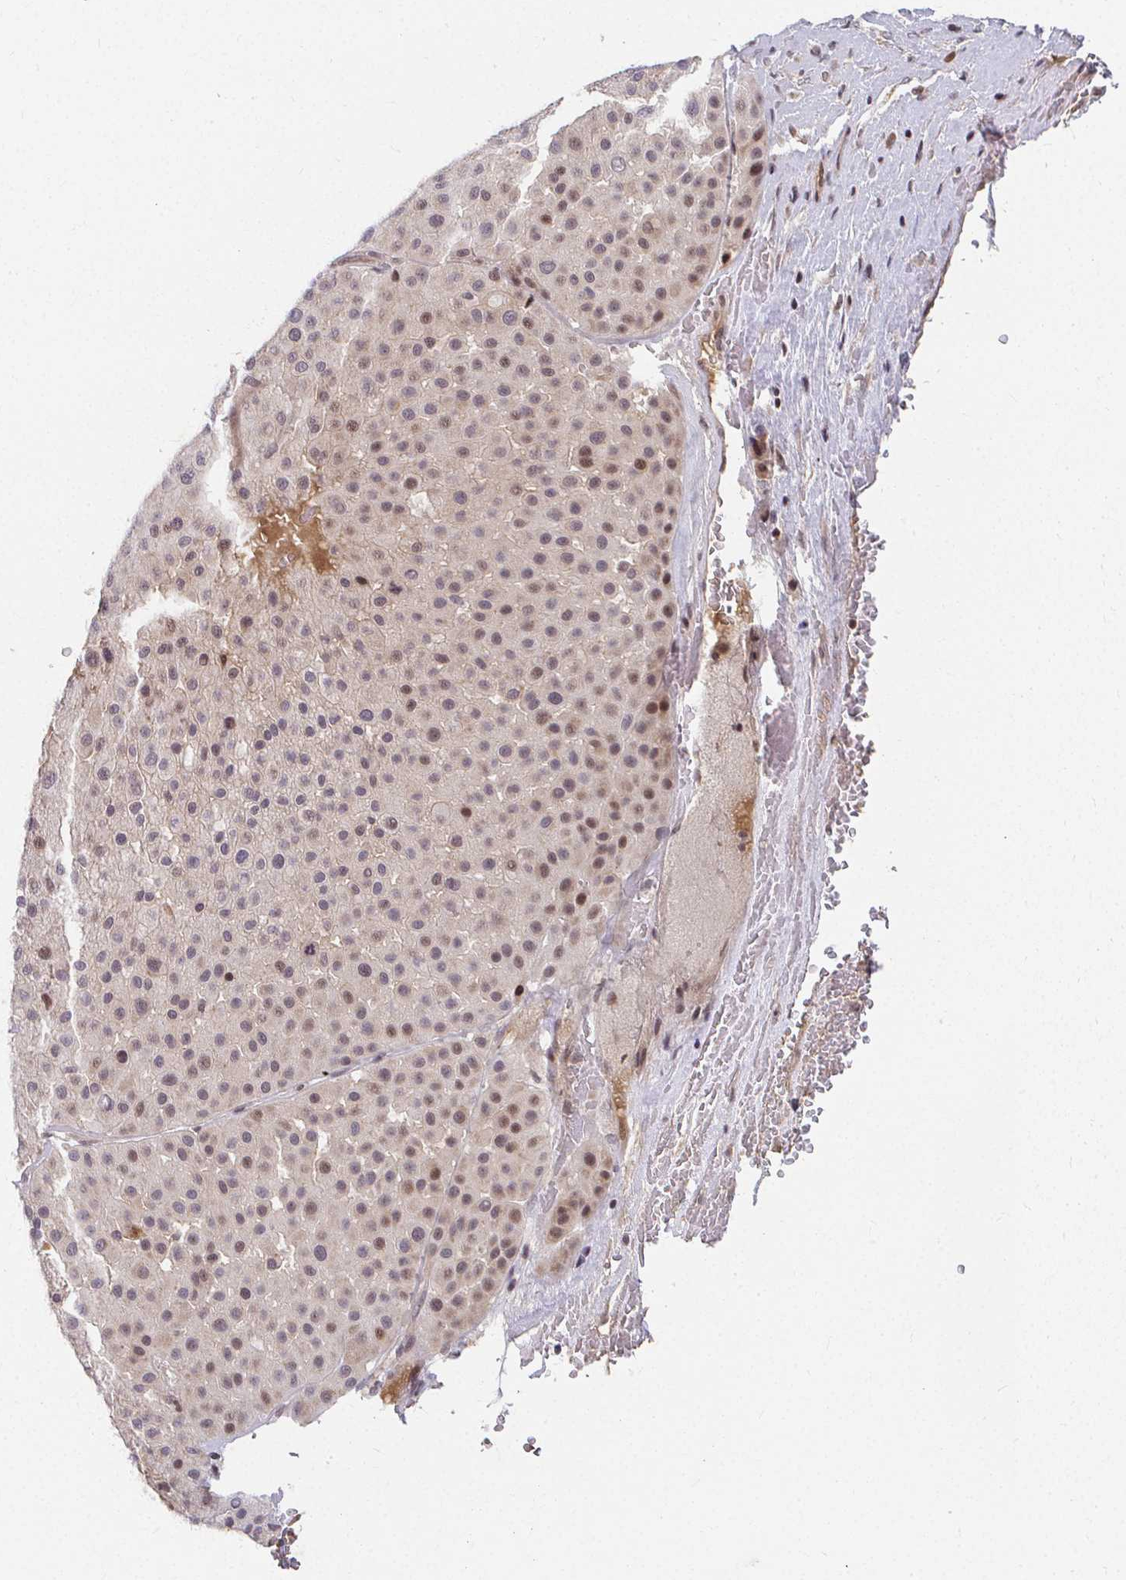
{"staining": {"intensity": "moderate", "quantity": "<25%", "location": "nuclear"}, "tissue": "melanoma", "cell_type": "Tumor cells", "image_type": "cancer", "snomed": [{"axis": "morphology", "description": "Malignant melanoma, Metastatic site"}, {"axis": "topography", "description": "Smooth muscle"}], "caption": "Malignant melanoma (metastatic site) stained with DAB IHC demonstrates low levels of moderate nuclear expression in approximately <25% of tumor cells.", "gene": "ANK3", "patient": {"sex": "male", "age": 41}}